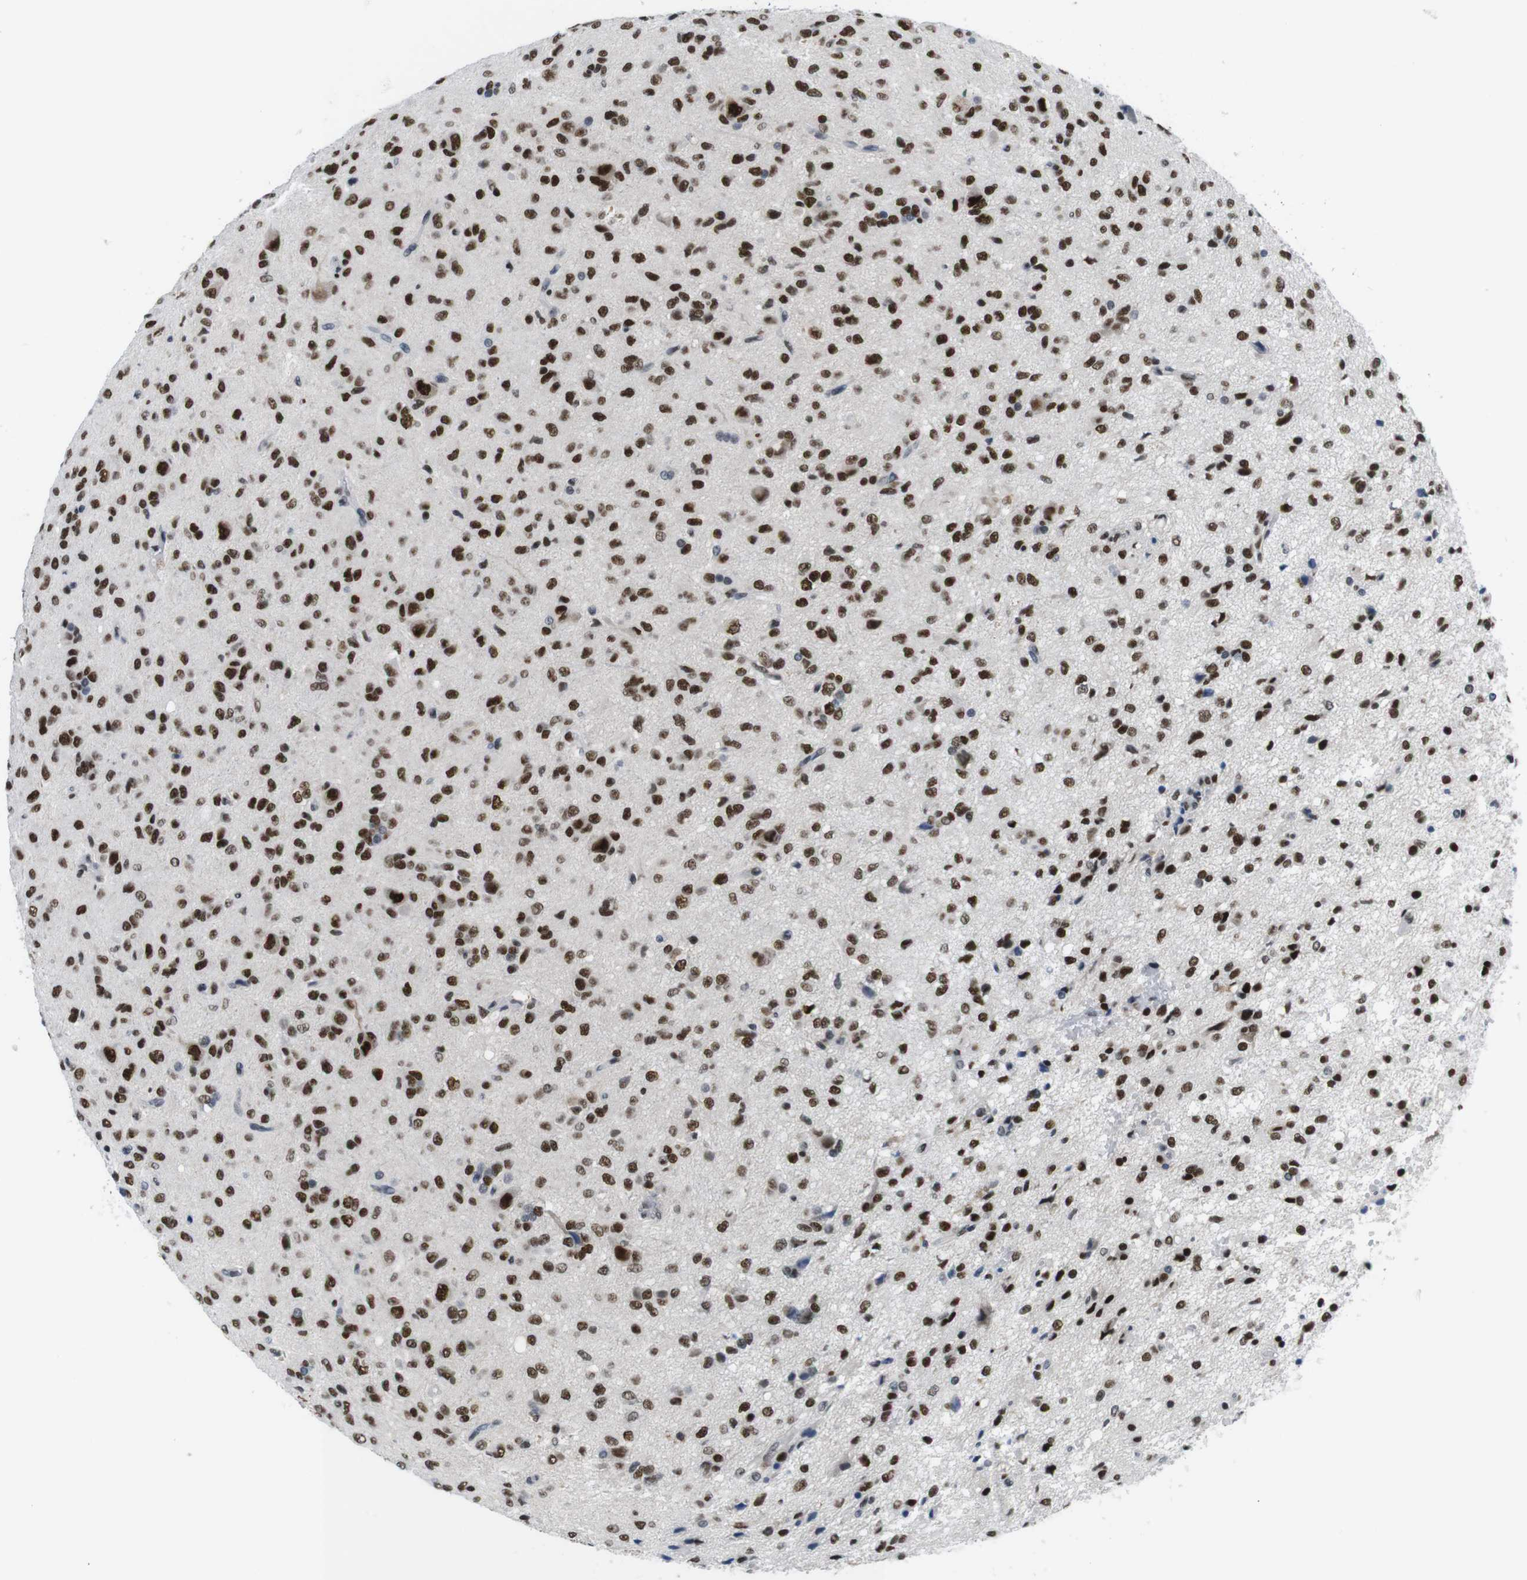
{"staining": {"intensity": "strong", "quantity": ">75%", "location": "nuclear"}, "tissue": "glioma", "cell_type": "Tumor cells", "image_type": "cancer", "snomed": [{"axis": "morphology", "description": "Glioma, malignant, High grade"}, {"axis": "topography", "description": "Brain"}], "caption": "IHC staining of high-grade glioma (malignant), which reveals high levels of strong nuclear expression in about >75% of tumor cells indicating strong nuclear protein positivity. The staining was performed using DAB (3,3'-diaminobenzidine) (brown) for protein detection and nuclei were counterstained in hematoxylin (blue).", "gene": "PSME3", "patient": {"sex": "female", "age": 59}}